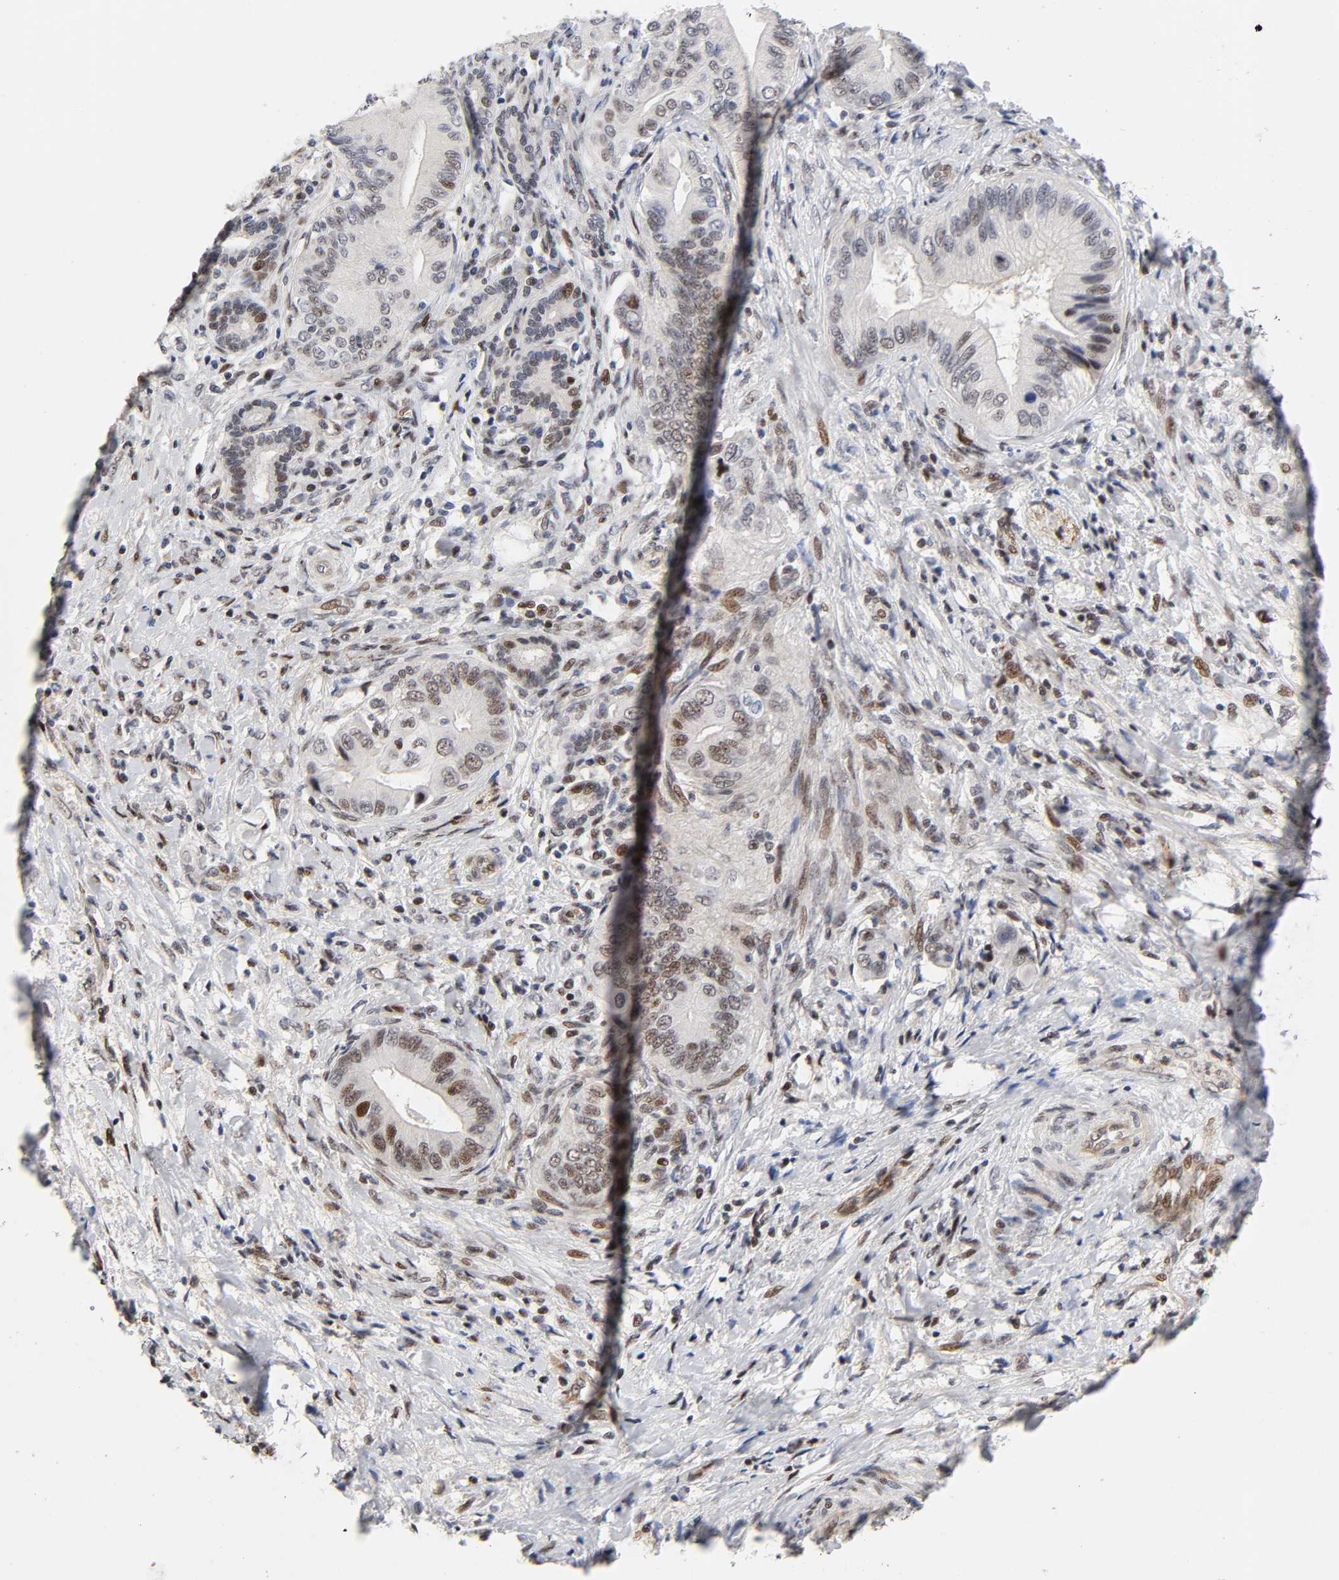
{"staining": {"intensity": "weak", "quantity": ">75%", "location": "nuclear"}, "tissue": "liver cancer", "cell_type": "Tumor cells", "image_type": "cancer", "snomed": [{"axis": "morphology", "description": "Cholangiocarcinoma"}, {"axis": "topography", "description": "Liver"}], "caption": "DAB immunohistochemical staining of human cholangiocarcinoma (liver) shows weak nuclear protein staining in about >75% of tumor cells.", "gene": "STK38", "patient": {"sex": "male", "age": 58}}